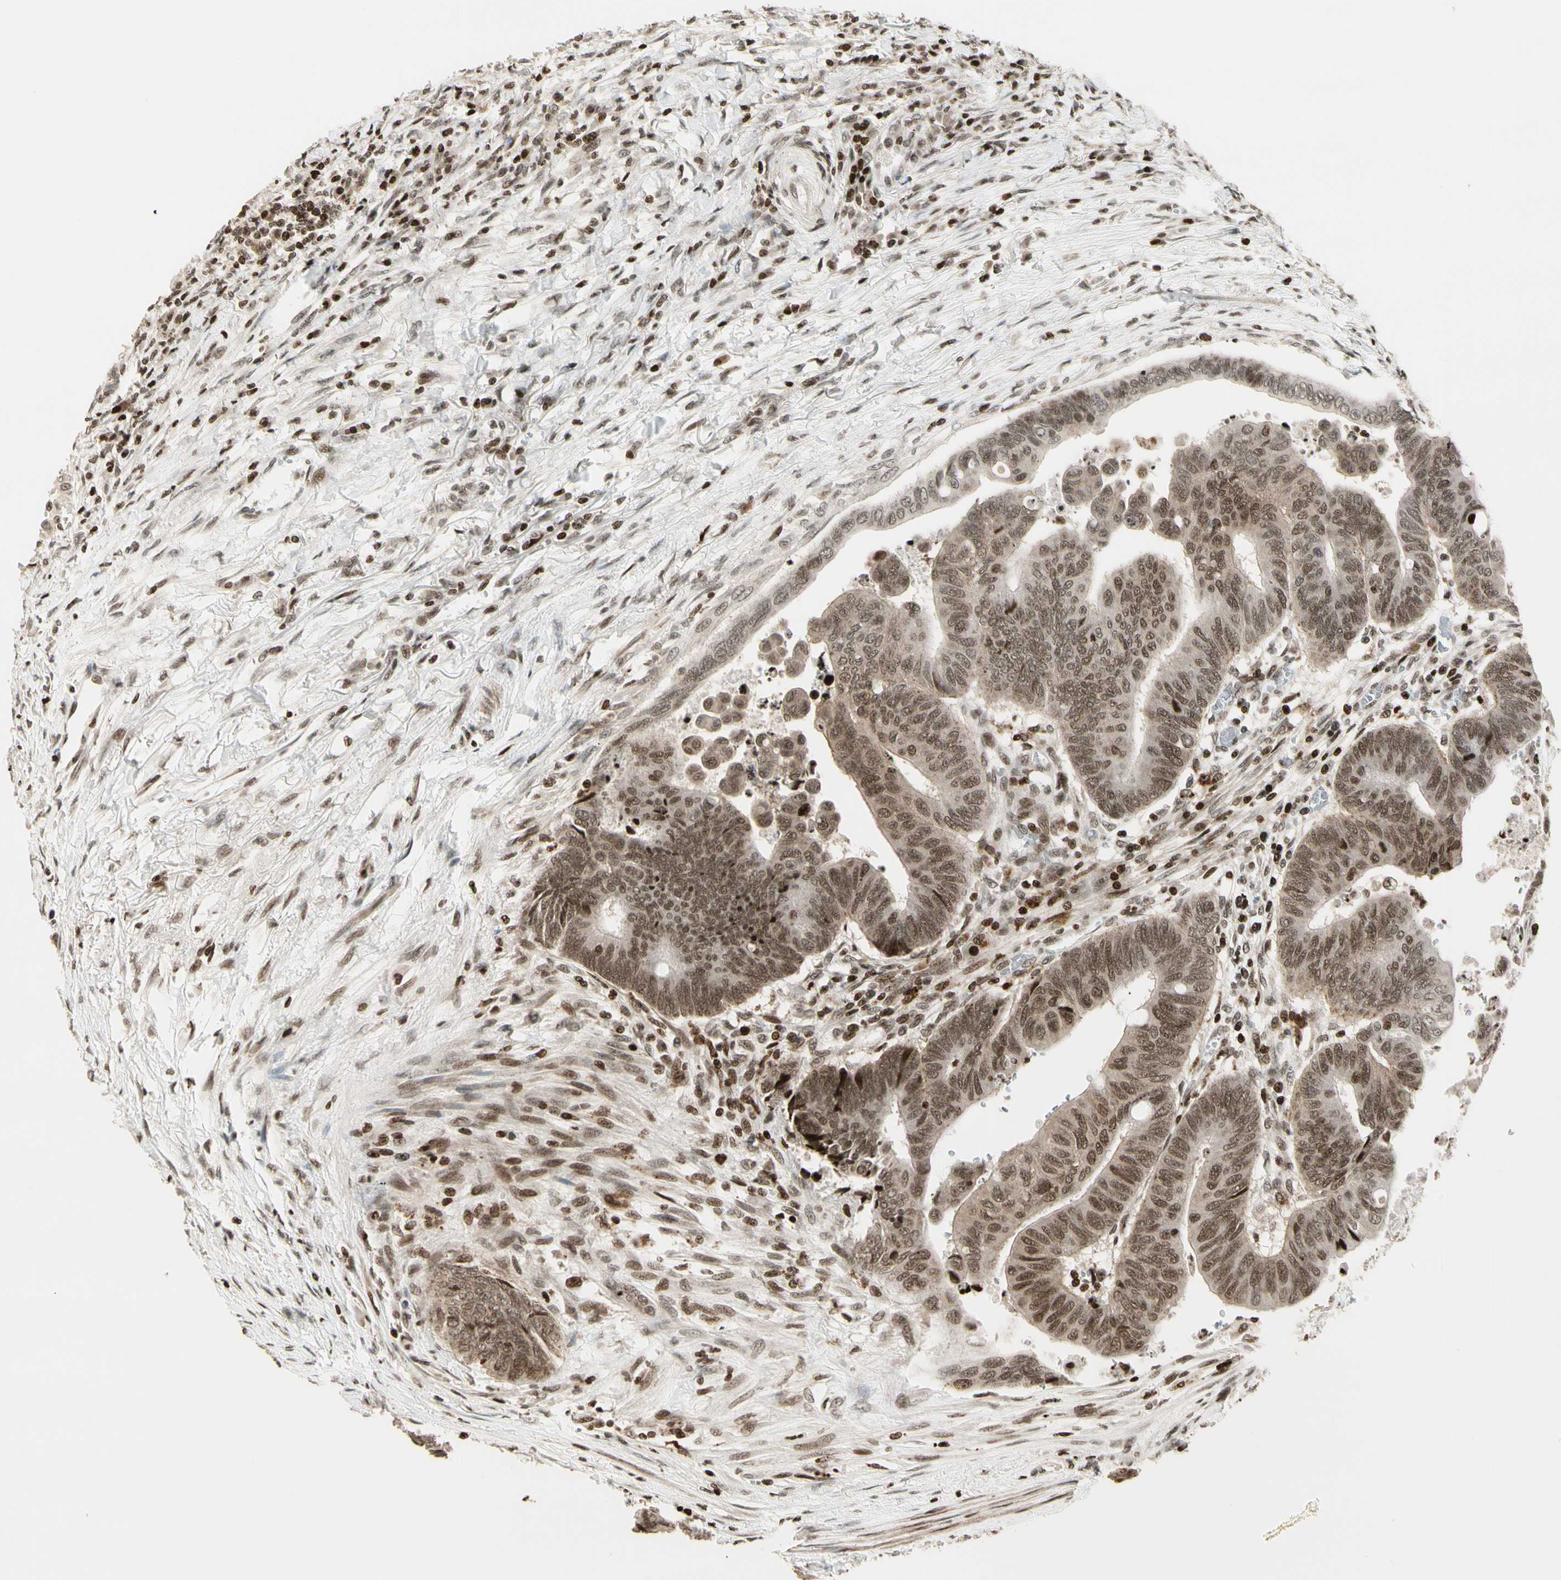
{"staining": {"intensity": "moderate", "quantity": ">75%", "location": "nuclear"}, "tissue": "colorectal cancer", "cell_type": "Tumor cells", "image_type": "cancer", "snomed": [{"axis": "morphology", "description": "Normal tissue, NOS"}, {"axis": "morphology", "description": "Adenocarcinoma, NOS"}, {"axis": "topography", "description": "Rectum"}, {"axis": "topography", "description": "Peripheral nerve tissue"}], "caption": "Human colorectal cancer stained with a brown dye exhibits moderate nuclear positive positivity in about >75% of tumor cells.", "gene": "TSHZ3", "patient": {"sex": "male", "age": 92}}